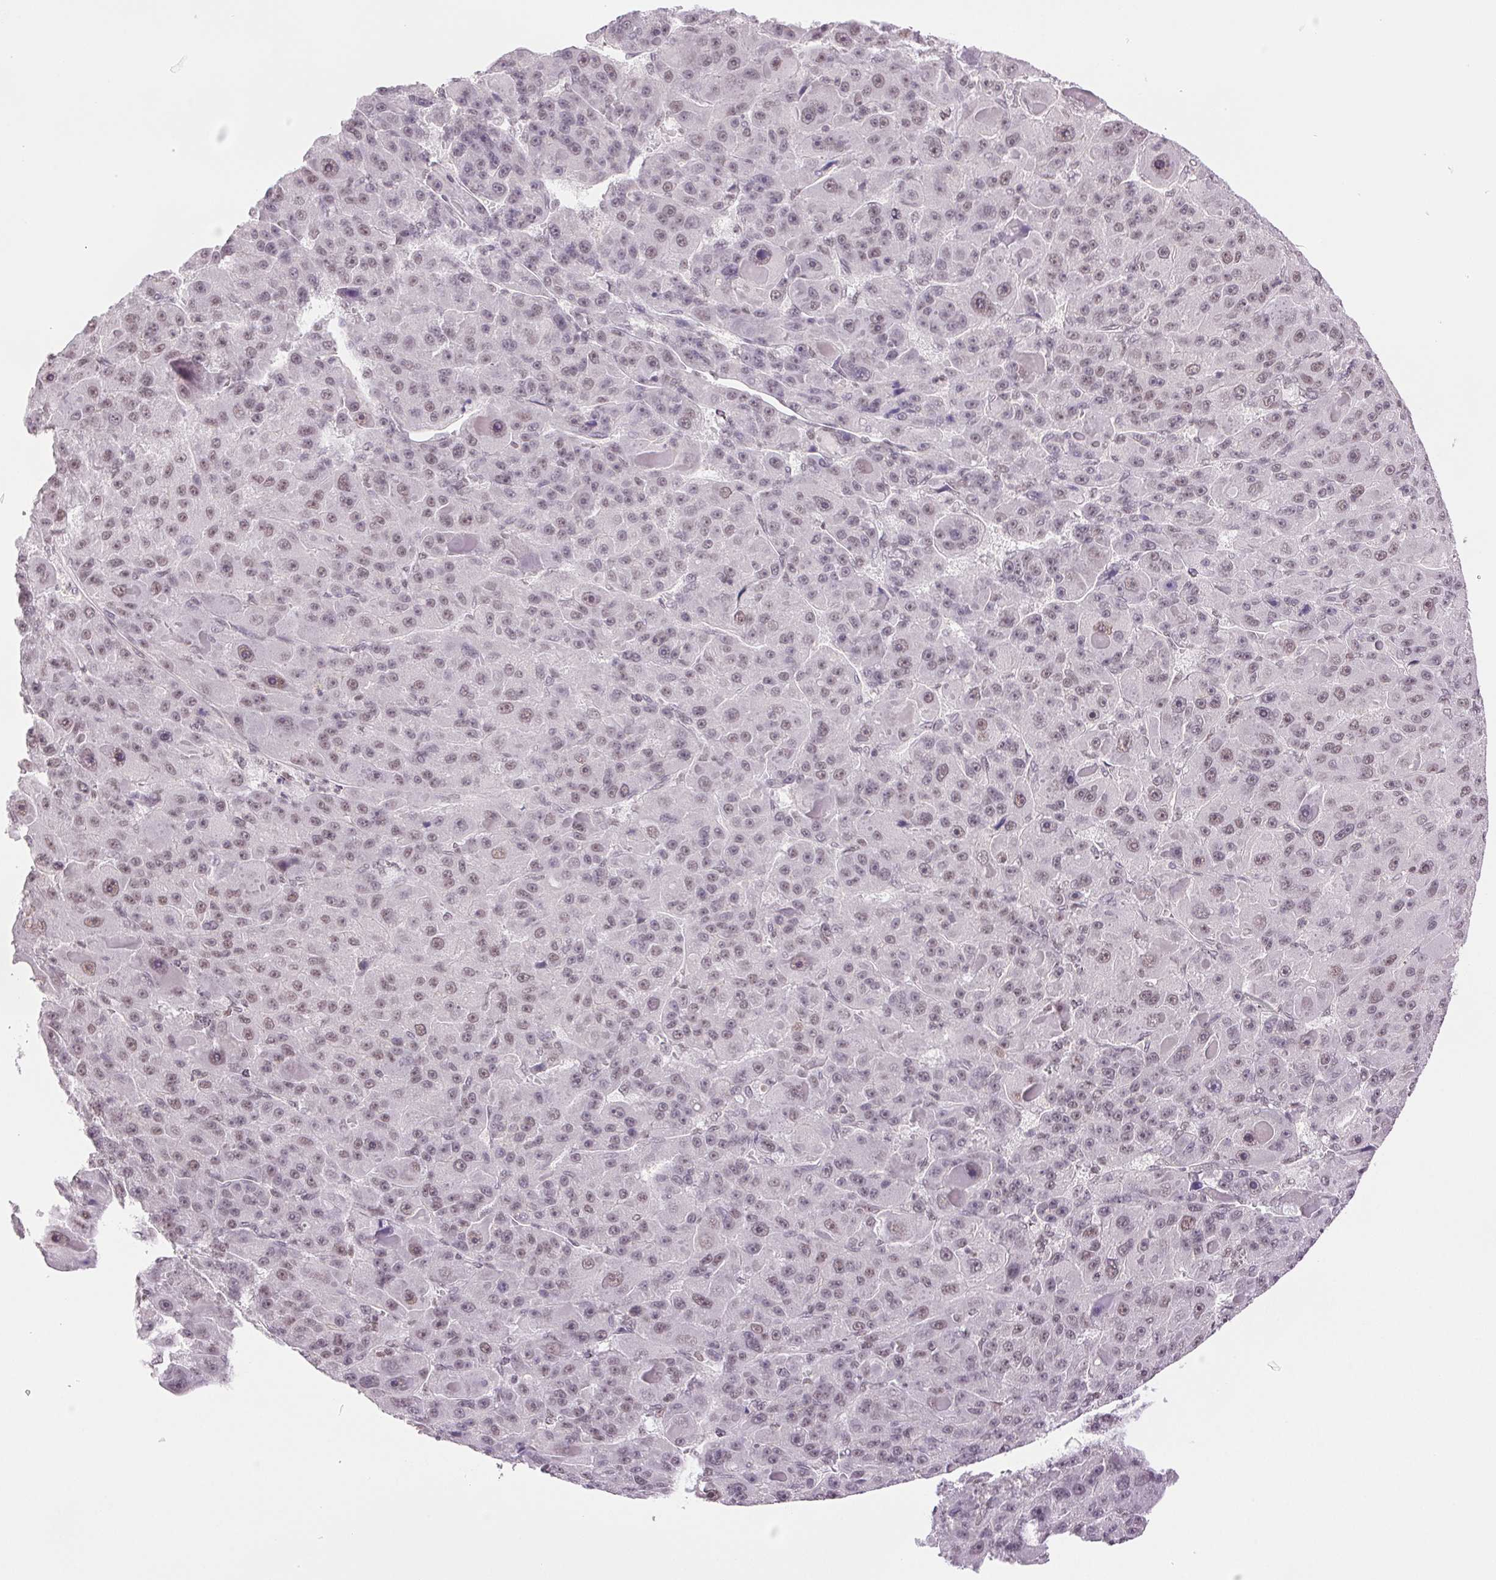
{"staining": {"intensity": "weak", "quantity": "25%-75%", "location": "nuclear"}, "tissue": "liver cancer", "cell_type": "Tumor cells", "image_type": "cancer", "snomed": [{"axis": "morphology", "description": "Carcinoma, Hepatocellular, NOS"}, {"axis": "topography", "description": "Liver"}], "caption": "Weak nuclear positivity for a protein is appreciated in about 25%-75% of tumor cells of liver cancer using immunohistochemistry (IHC).", "gene": "RPRD1B", "patient": {"sex": "male", "age": 76}}